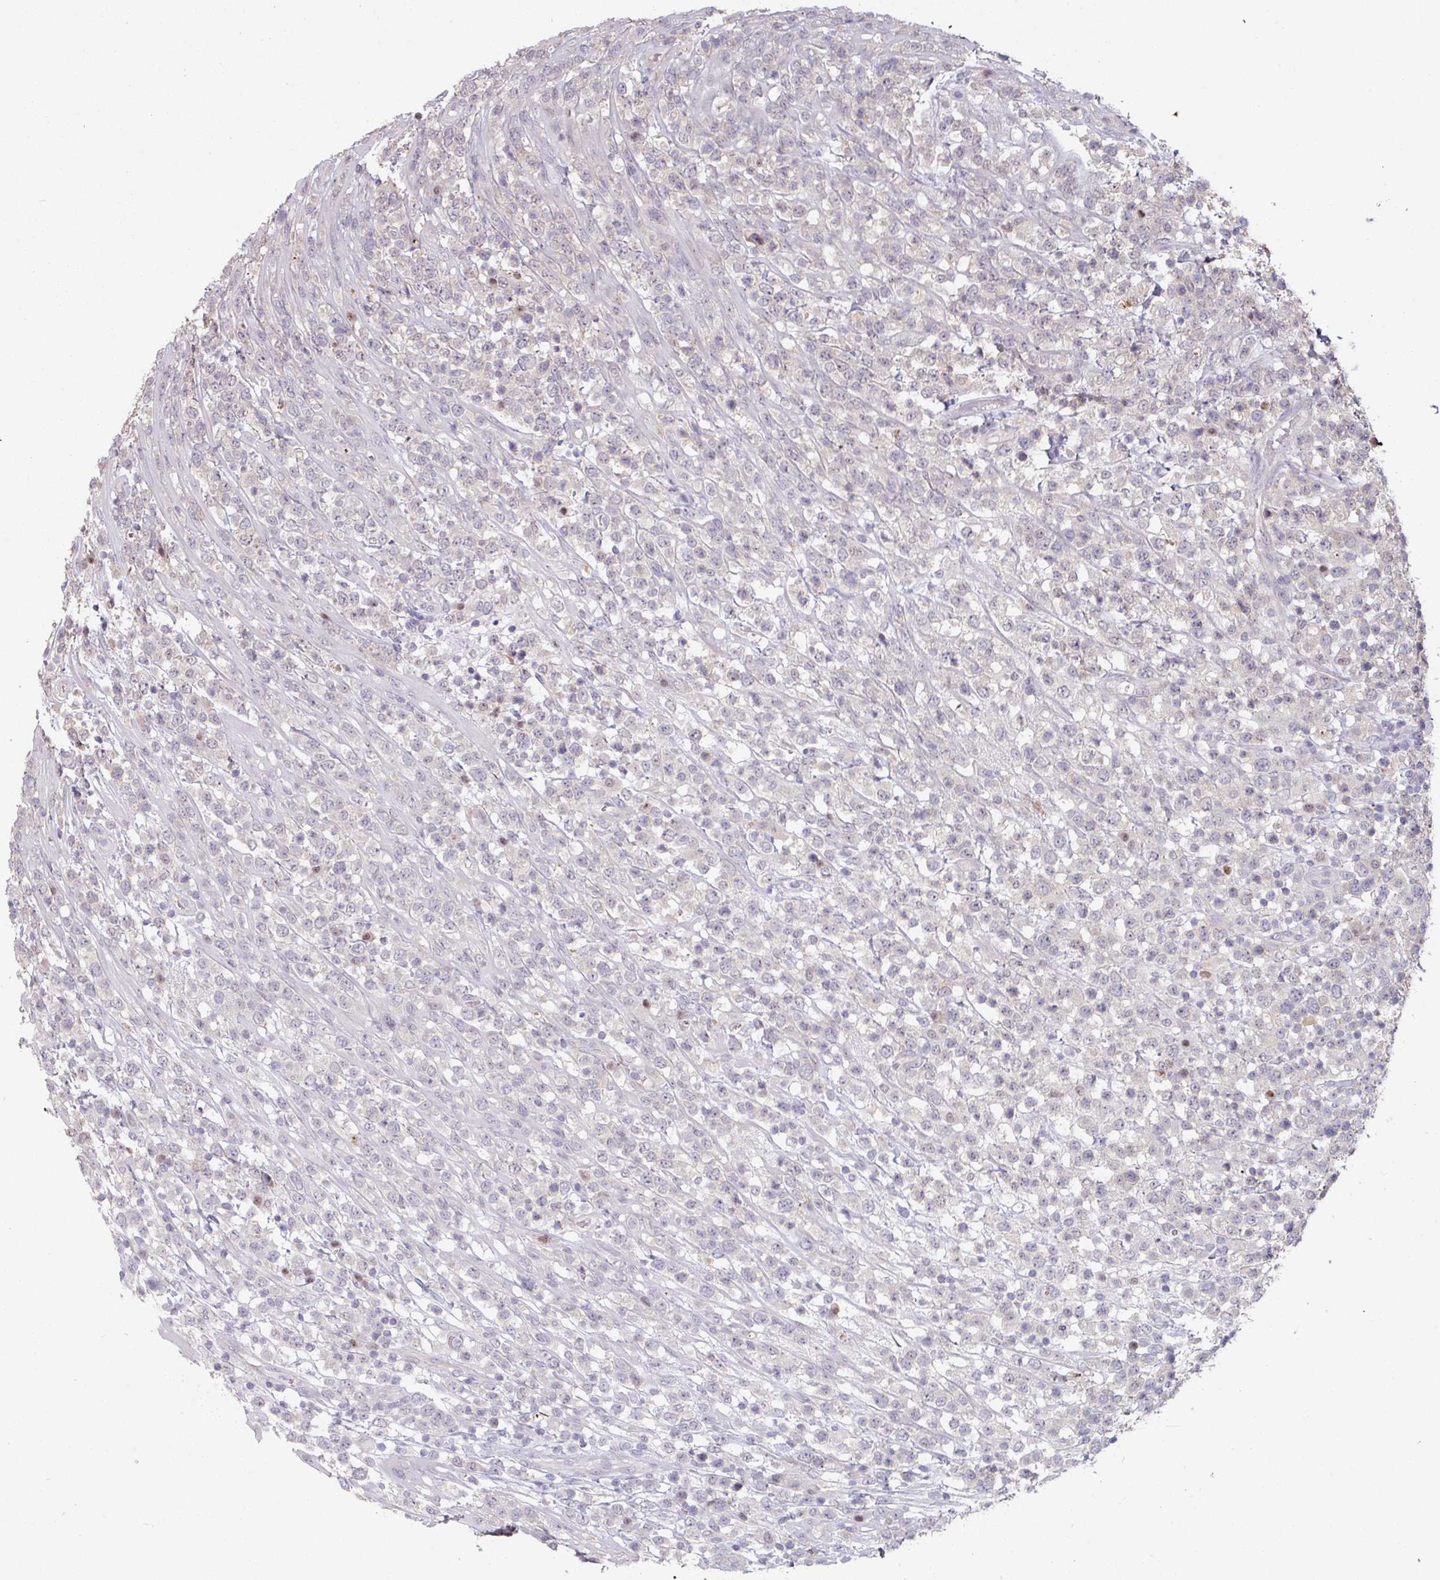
{"staining": {"intensity": "negative", "quantity": "none", "location": "none"}, "tissue": "lymphoma", "cell_type": "Tumor cells", "image_type": "cancer", "snomed": [{"axis": "morphology", "description": "Malignant lymphoma, non-Hodgkin's type, High grade"}, {"axis": "topography", "description": "Colon"}], "caption": "Tumor cells are negative for brown protein staining in lymphoma.", "gene": "ZBTB6", "patient": {"sex": "female", "age": 53}}